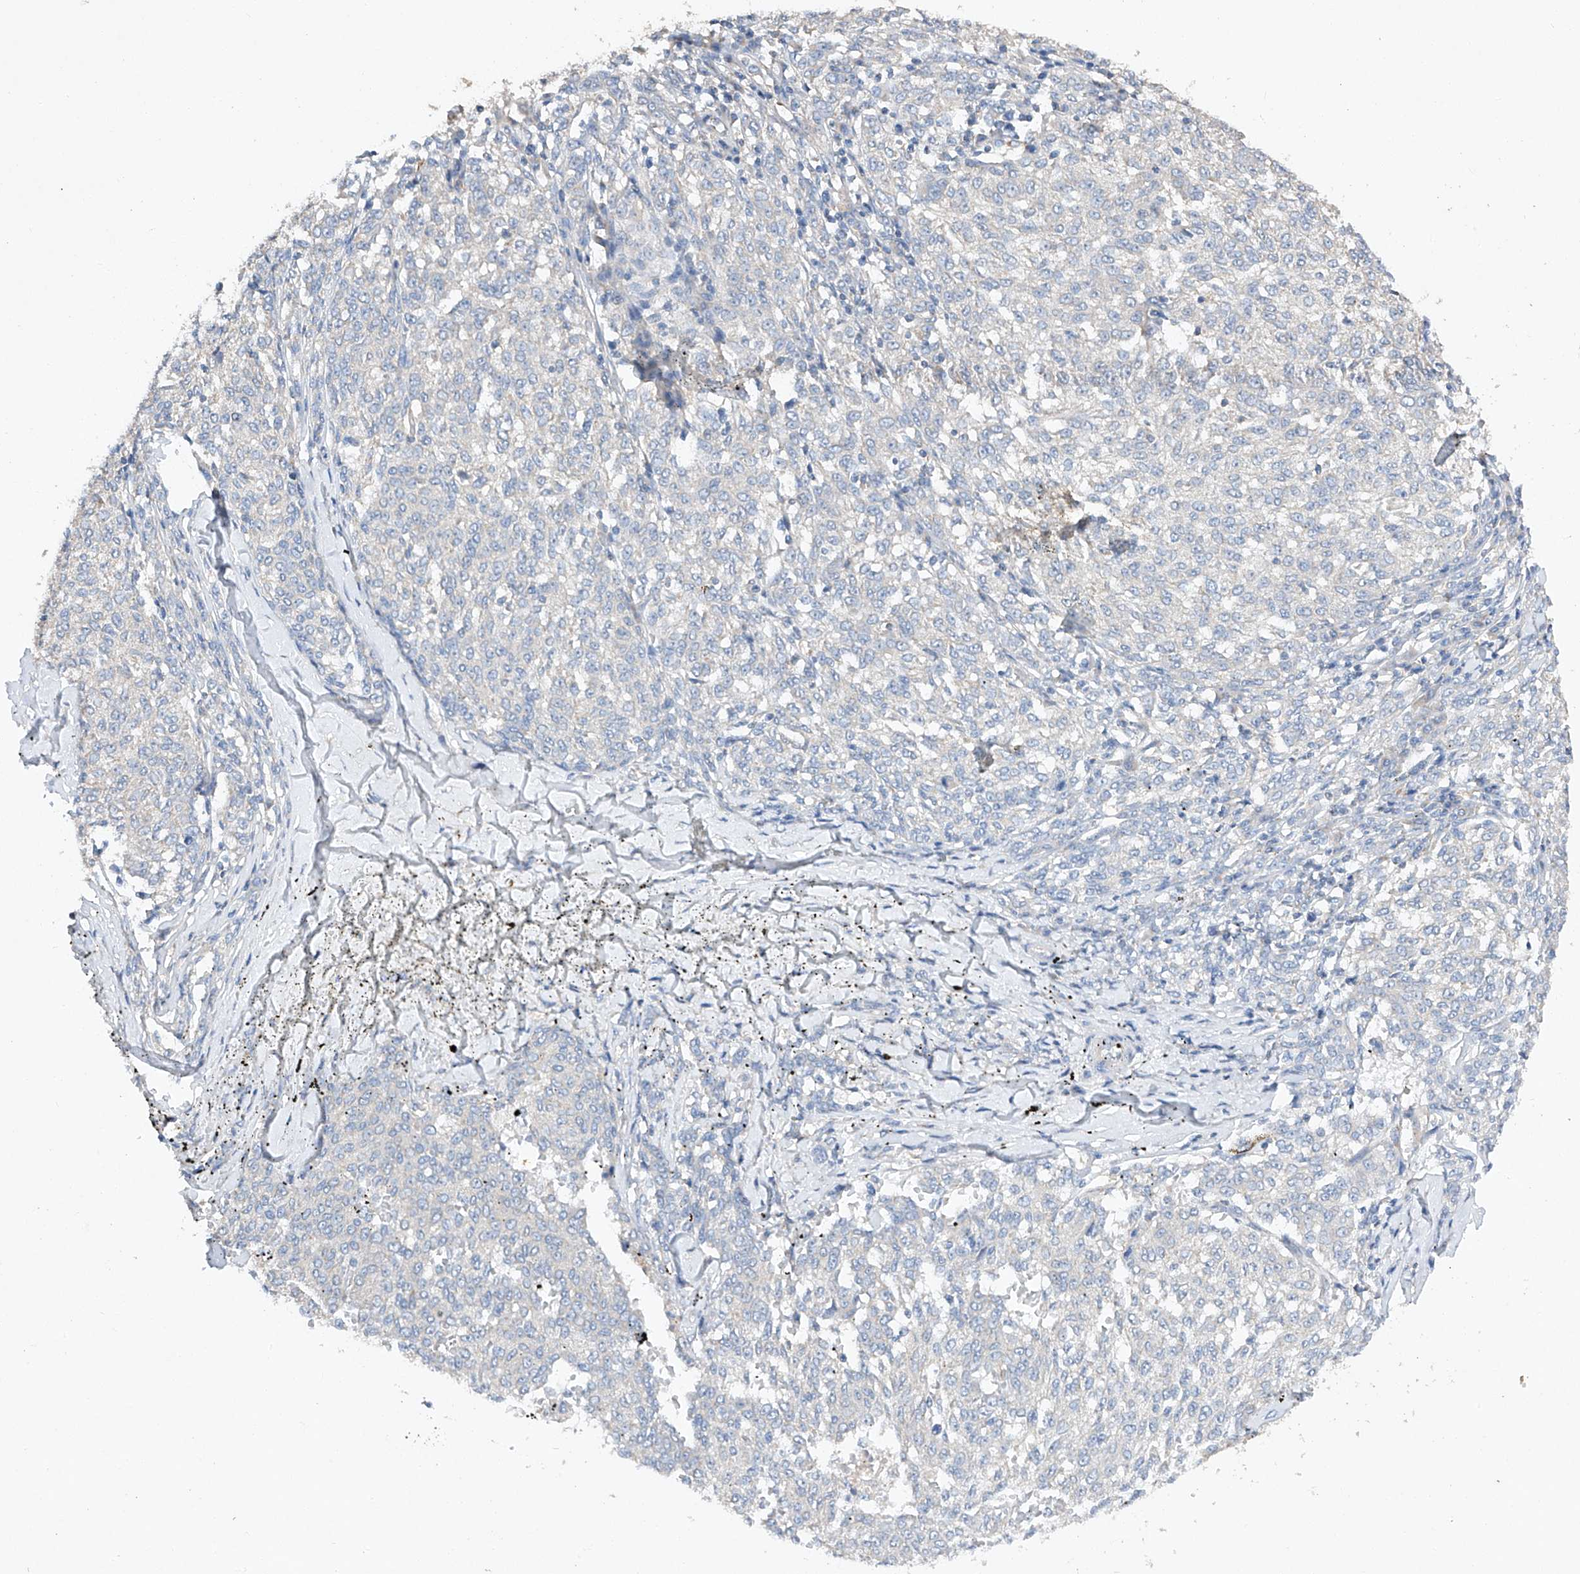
{"staining": {"intensity": "negative", "quantity": "none", "location": "none"}, "tissue": "melanoma", "cell_type": "Tumor cells", "image_type": "cancer", "snomed": [{"axis": "morphology", "description": "Malignant melanoma, NOS"}, {"axis": "topography", "description": "Skin"}], "caption": "DAB (3,3'-diaminobenzidine) immunohistochemical staining of human malignant melanoma displays no significant expression in tumor cells.", "gene": "AMD1", "patient": {"sex": "female", "age": 72}}